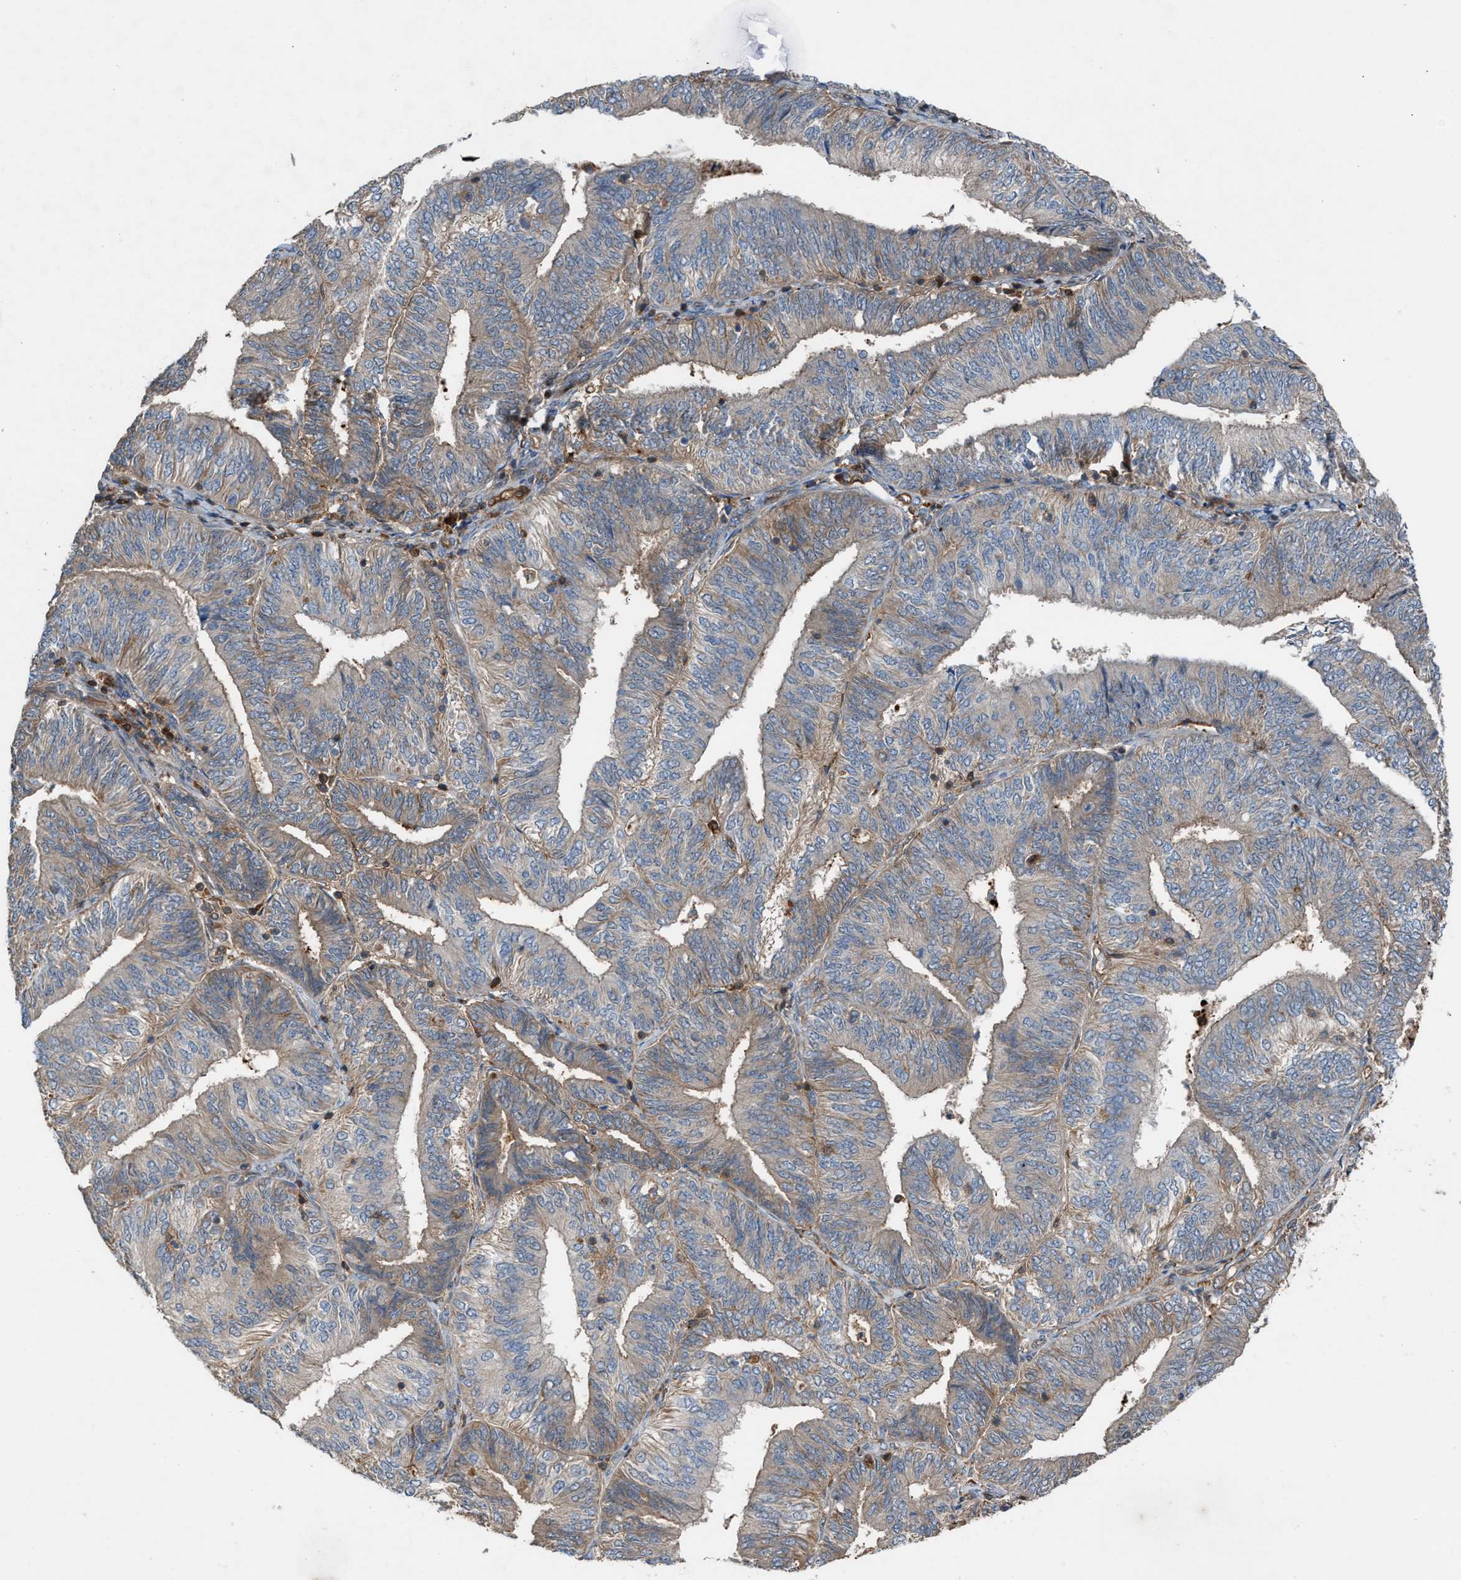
{"staining": {"intensity": "weak", "quantity": "<25%", "location": "cytoplasmic/membranous"}, "tissue": "endometrial cancer", "cell_type": "Tumor cells", "image_type": "cancer", "snomed": [{"axis": "morphology", "description": "Adenocarcinoma, NOS"}, {"axis": "topography", "description": "Endometrium"}], "caption": "DAB (3,3'-diaminobenzidine) immunohistochemical staining of human endometrial cancer (adenocarcinoma) shows no significant positivity in tumor cells.", "gene": "TPK1", "patient": {"sex": "female", "age": 58}}